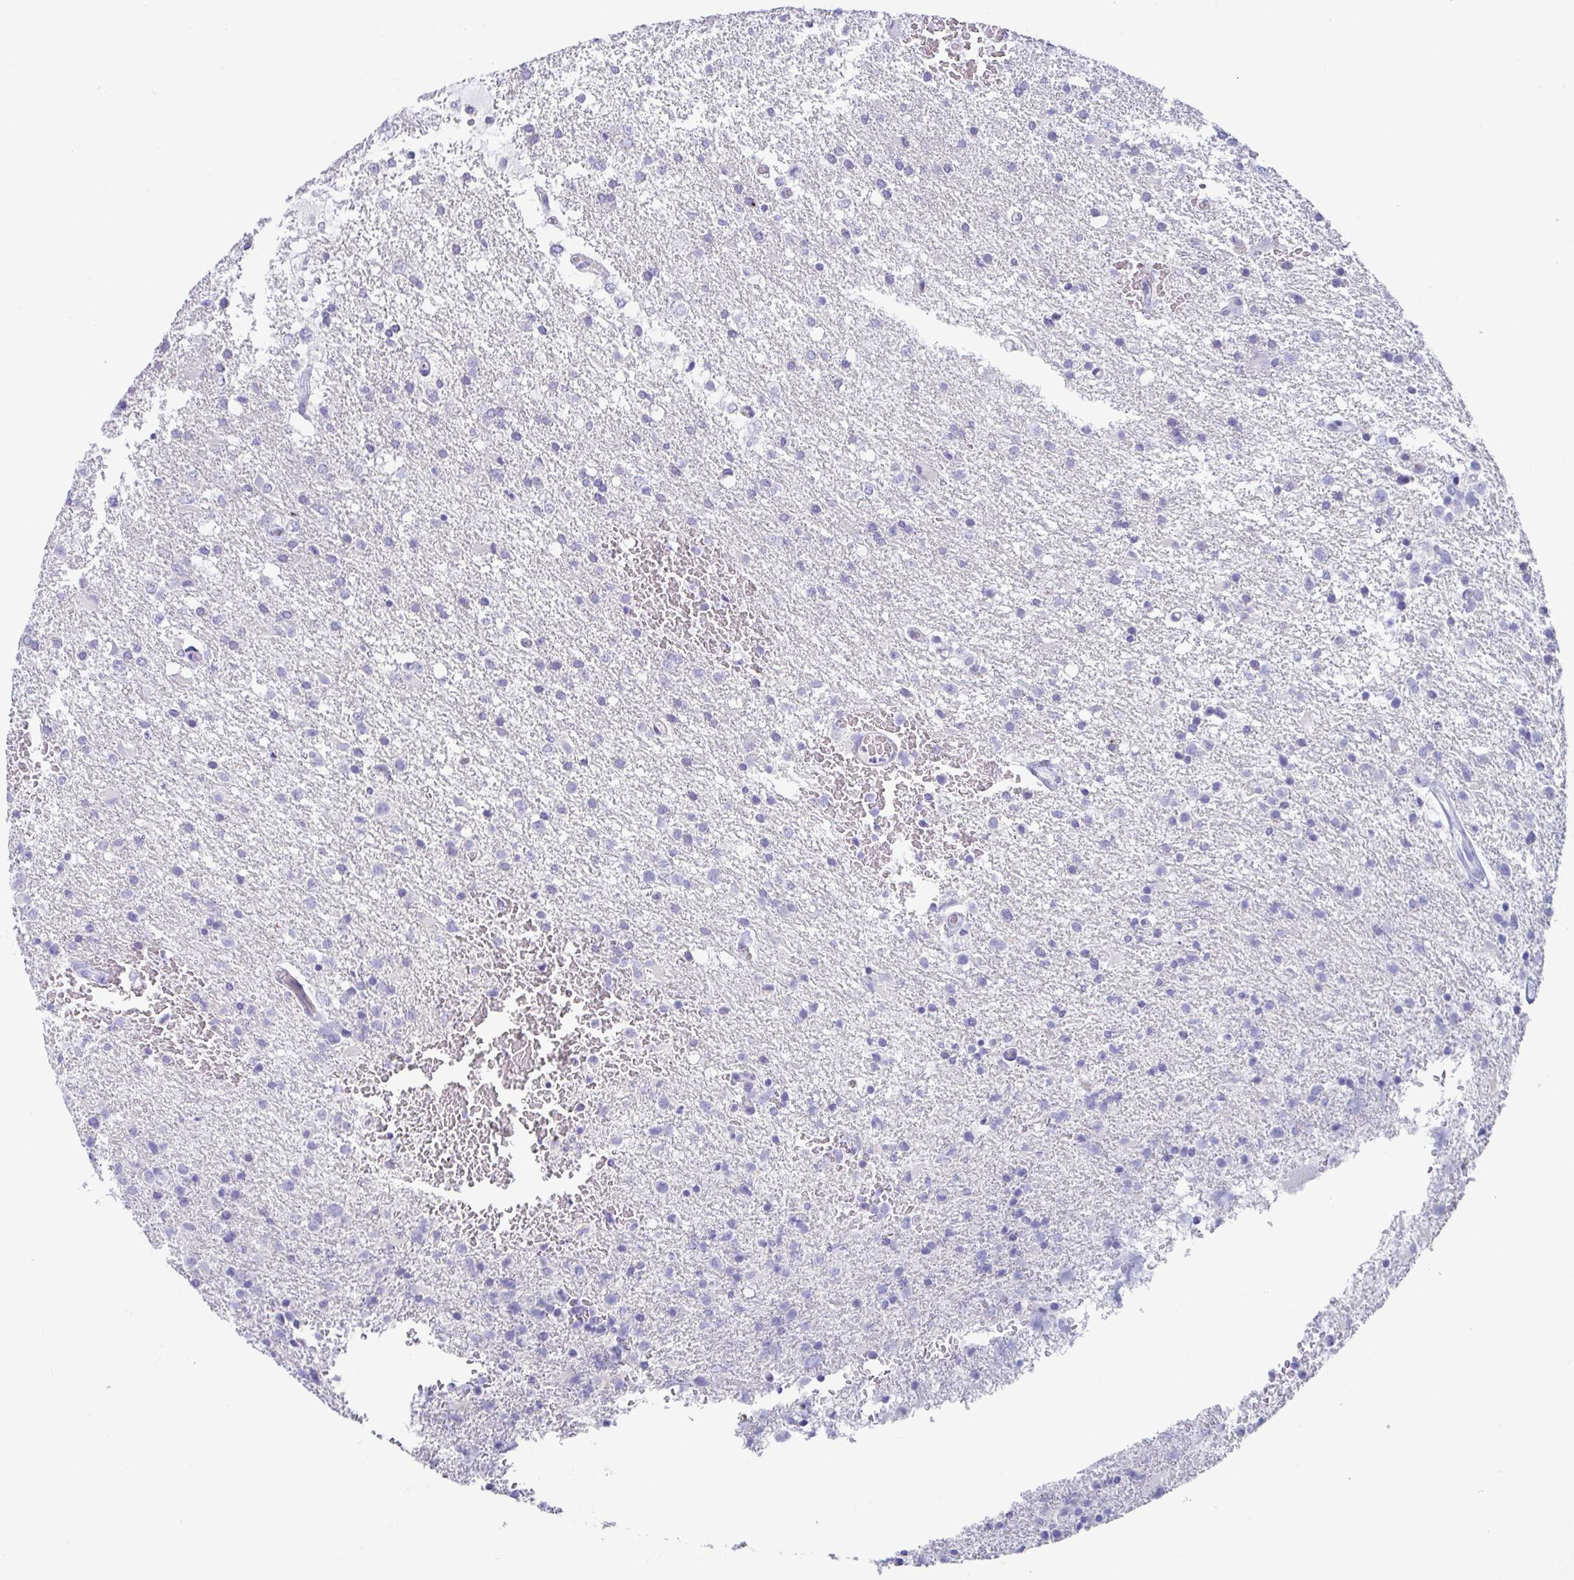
{"staining": {"intensity": "negative", "quantity": "none", "location": "none"}, "tissue": "glioma", "cell_type": "Tumor cells", "image_type": "cancer", "snomed": [{"axis": "morphology", "description": "Glioma, malignant, High grade"}, {"axis": "topography", "description": "Brain"}], "caption": "Malignant high-grade glioma was stained to show a protein in brown. There is no significant expression in tumor cells.", "gene": "PLA2G1B", "patient": {"sex": "male", "age": 68}}